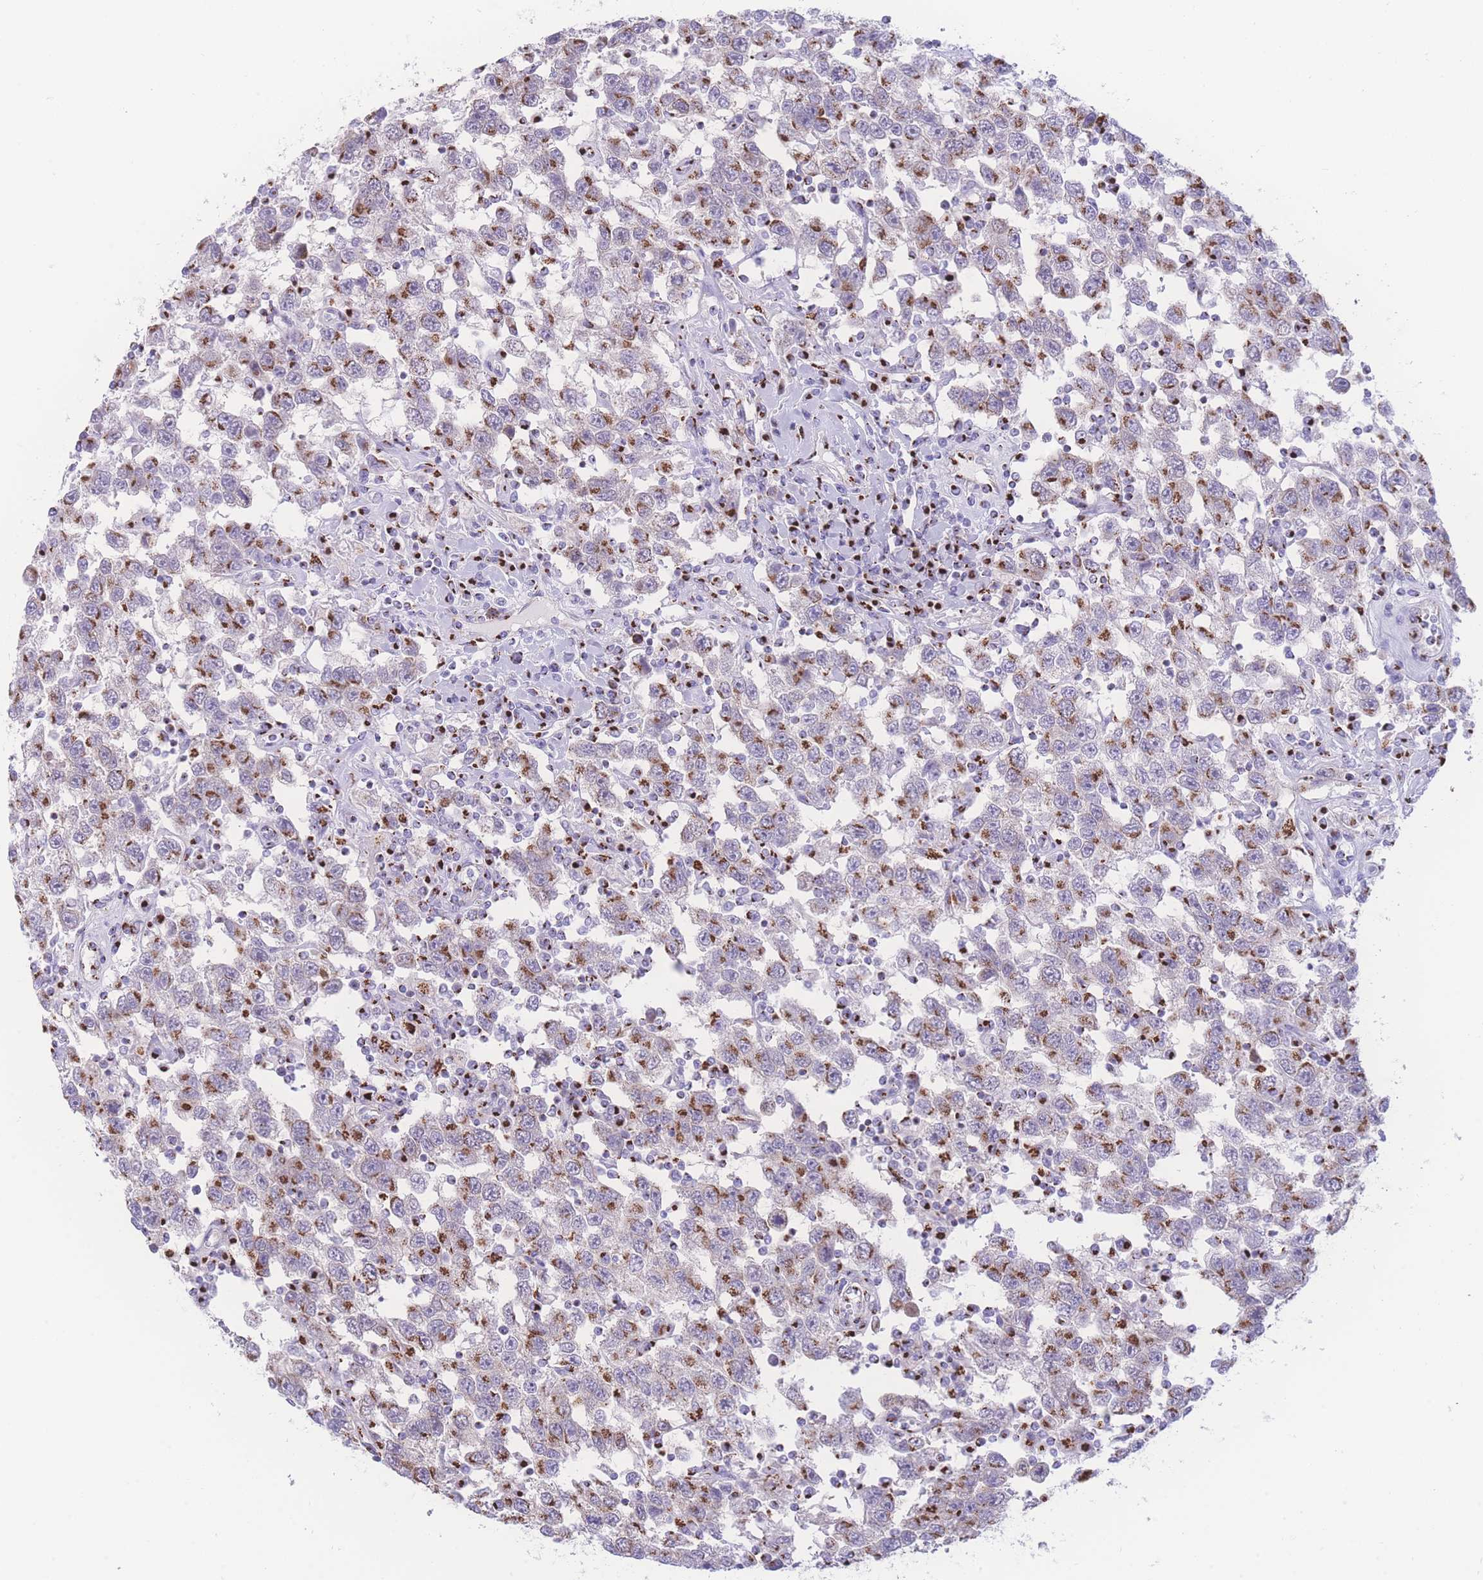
{"staining": {"intensity": "moderate", "quantity": ">75%", "location": "cytoplasmic/membranous"}, "tissue": "testis cancer", "cell_type": "Tumor cells", "image_type": "cancer", "snomed": [{"axis": "morphology", "description": "Seminoma, NOS"}, {"axis": "topography", "description": "Testis"}], "caption": "Testis cancer (seminoma) tissue demonstrates moderate cytoplasmic/membranous positivity in approximately >75% of tumor cells, visualized by immunohistochemistry. The staining is performed using DAB brown chromogen to label protein expression. The nuclei are counter-stained blue using hematoxylin.", "gene": "GOLM2", "patient": {"sex": "male", "age": 41}}